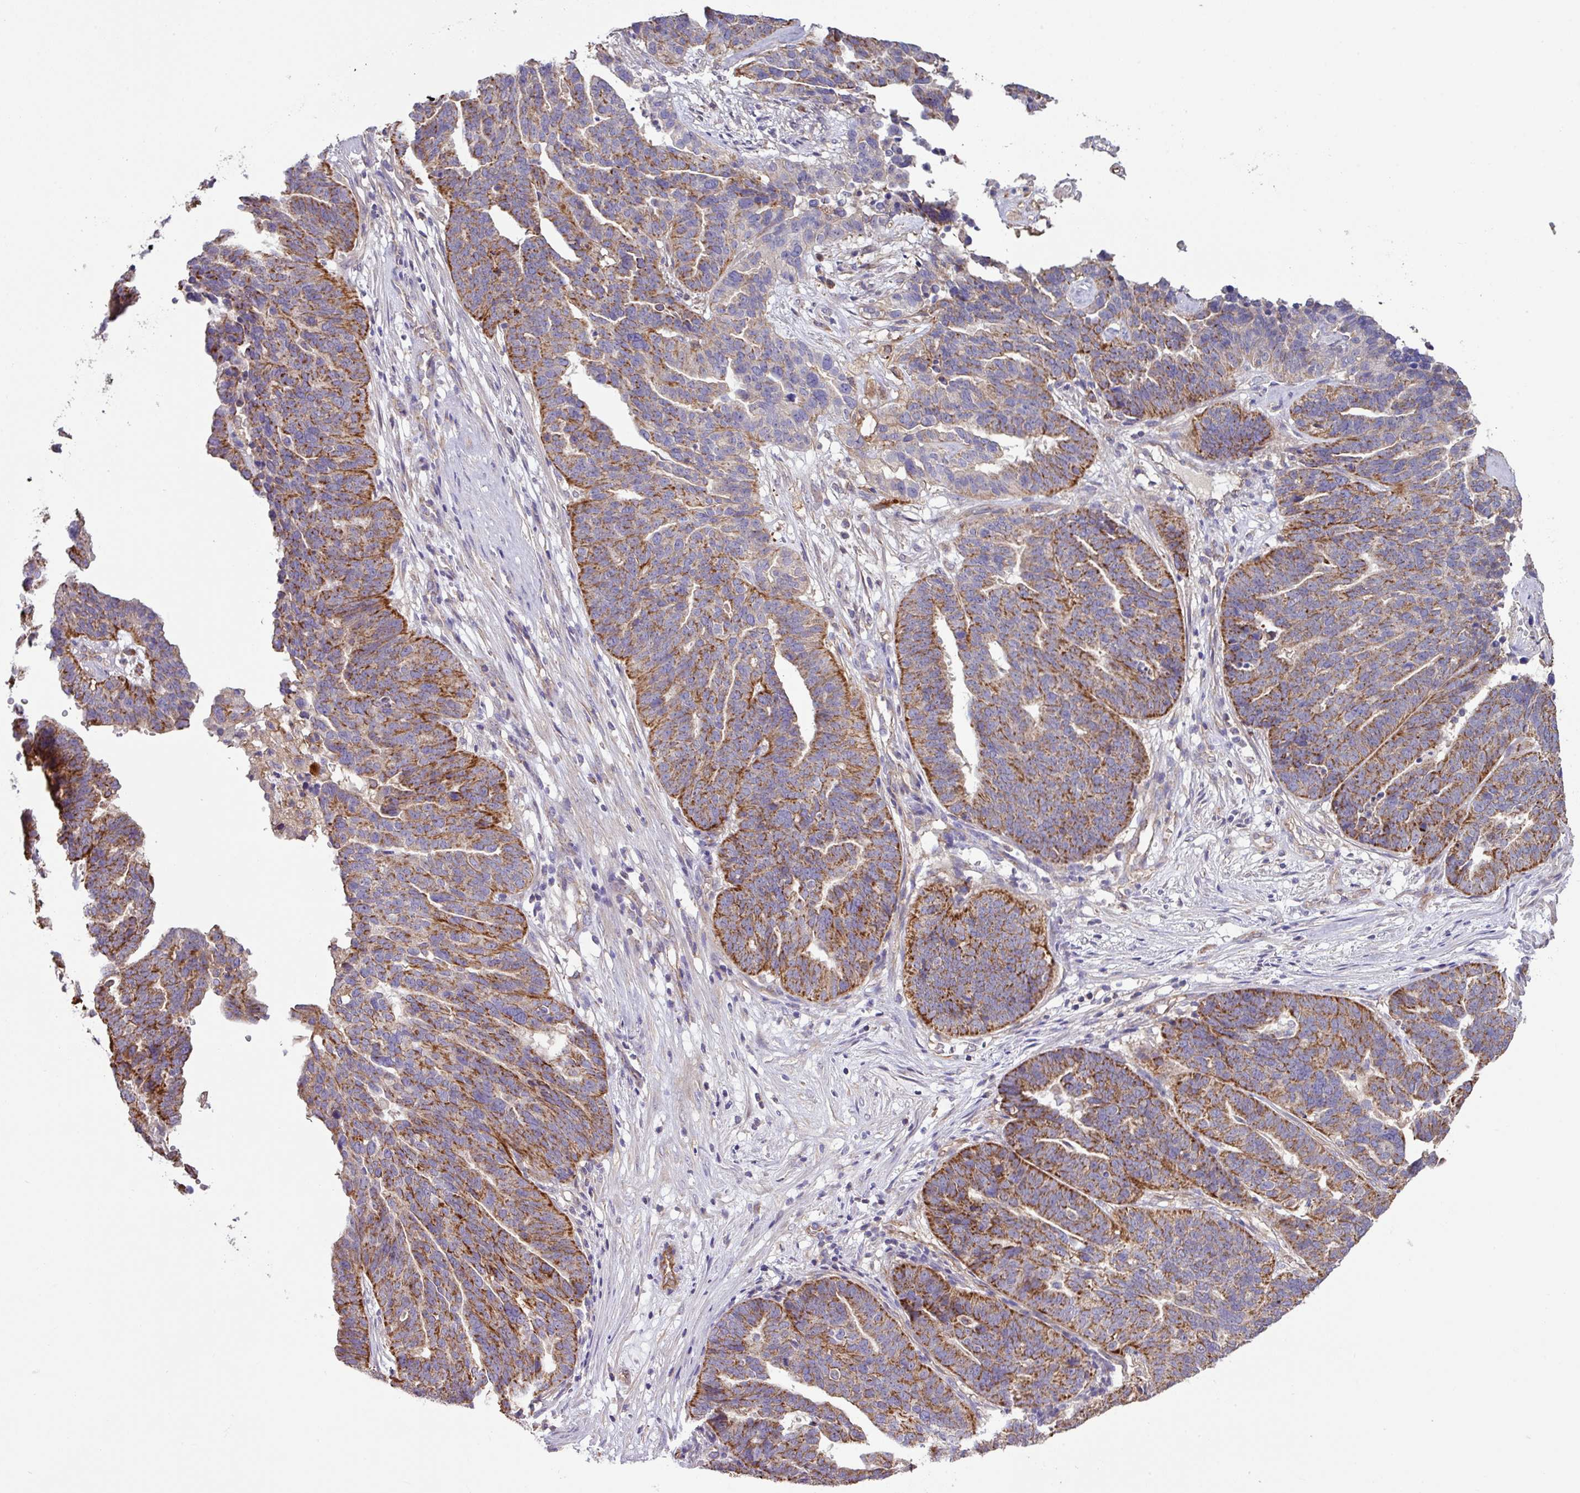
{"staining": {"intensity": "strong", "quantity": "25%-75%", "location": "cytoplasmic/membranous"}, "tissue": "ovarian cancer", "cell_type": "Tumor cells", "image_type": "cancer", "snomed": [{"axis": "morphology", "description": "Cystadenocarcinoma, serous, NOS"}, {"axis": "topography", "description": "Ovary"}], "caption": "Protein expression analysis of ovarian serous cystadenocarcinoma reveals strong cytoplasmic/membranous positivity in about 25%-75% of tumor cells.", "gene": "LRRC53", "patient": {"sex": "female", "age": 59}}